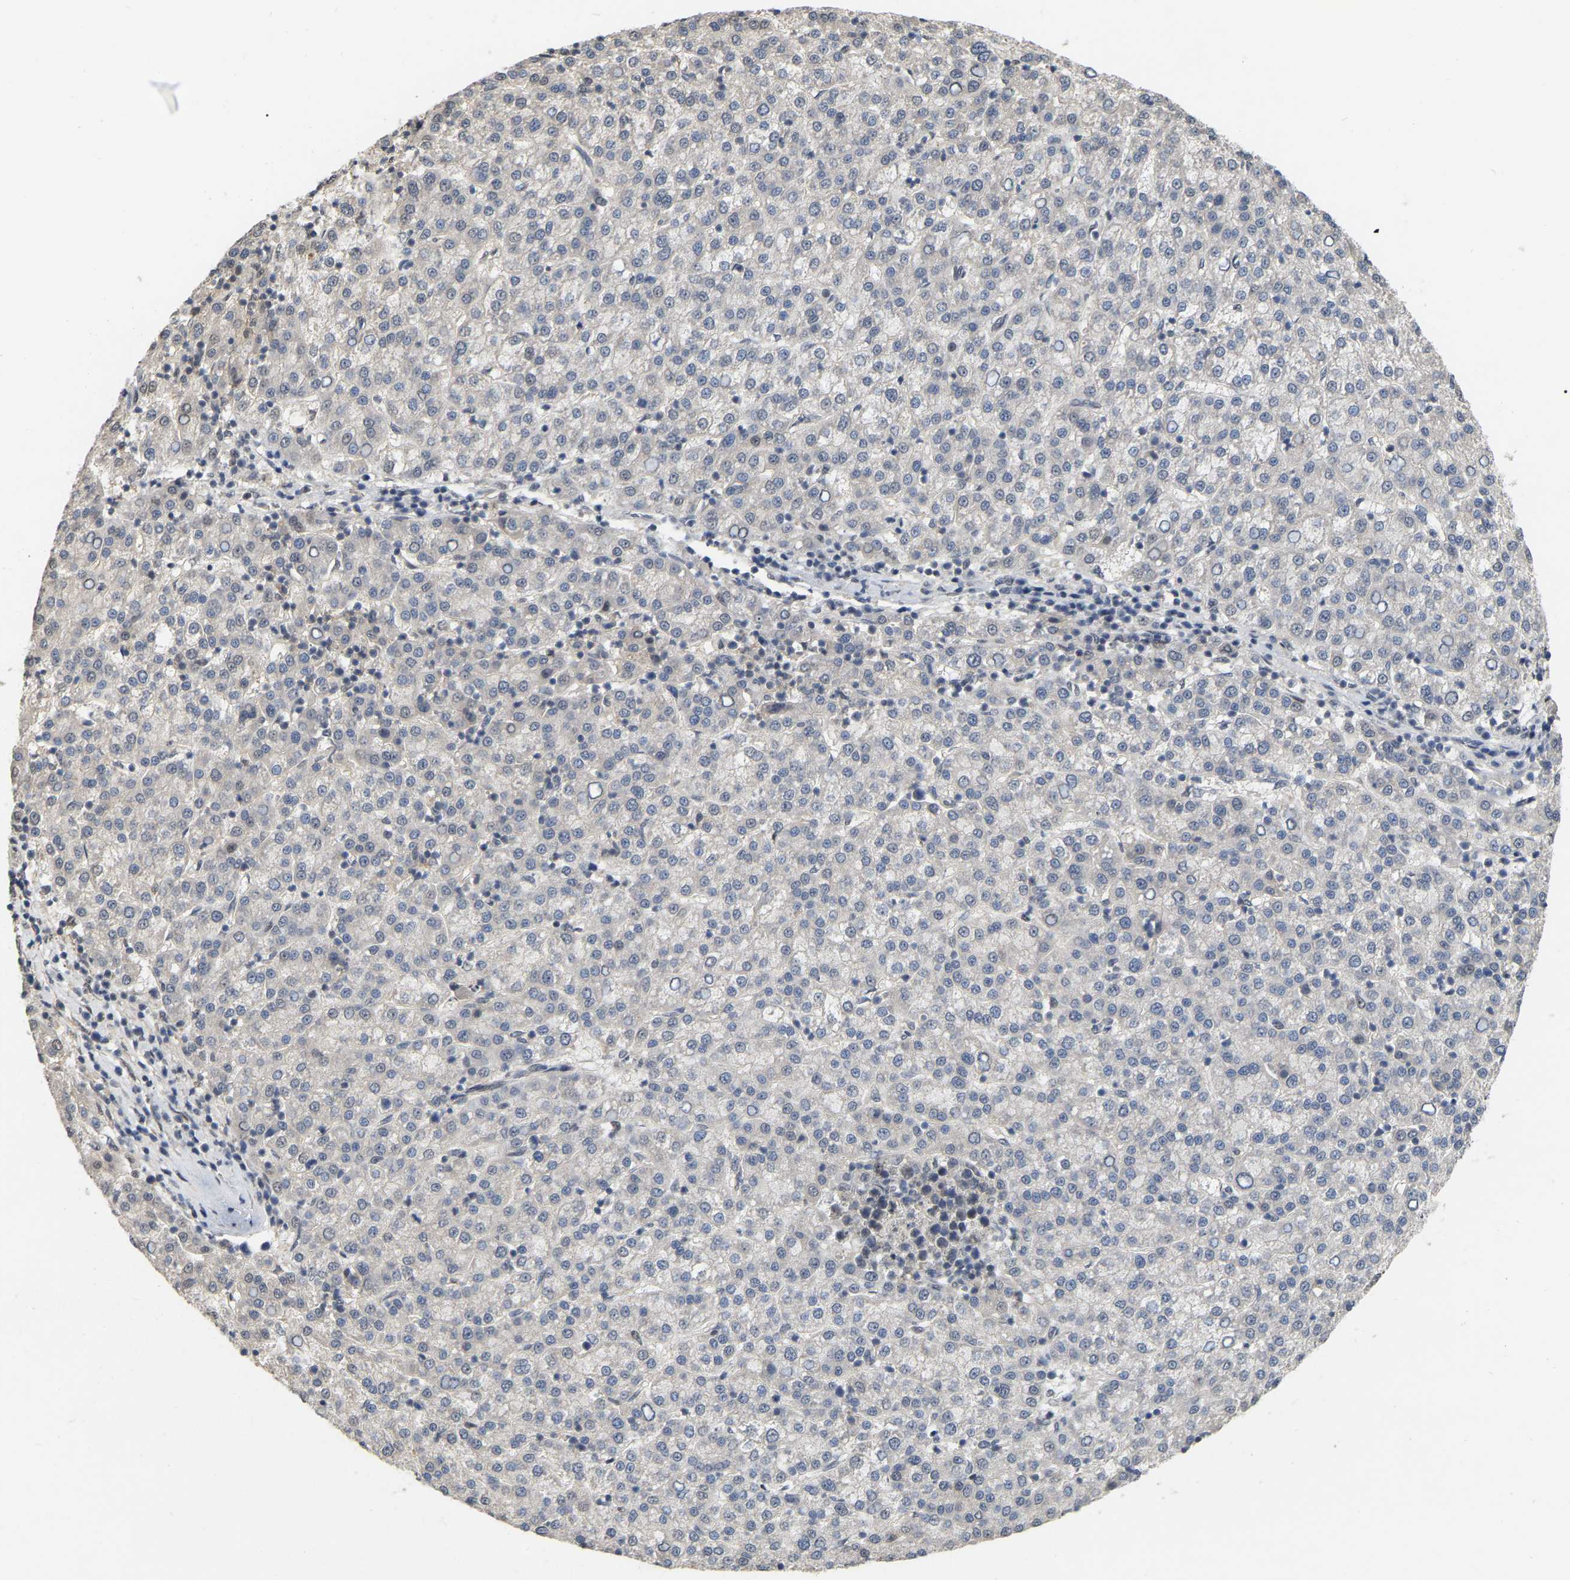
{"staining": {"intensity": "negative", "quantity": "none", "location": "none"}, "tissue": "liver cancer", "cell_type": "Tumor cells", "image_type": "cancer", "snomed": [{"axis": "morphology", "description": "Carcinoma, Hepatocellular, NOS"}, {"axis": "topography", "description": "Liver"}], "caption": "Immunohistochemical staining of human liver hepatocellular carcinoma exhibits no significant staining in tumor cells.", "gene": "RUVBL1", "patient": {"sex": "female", "age": 58}}